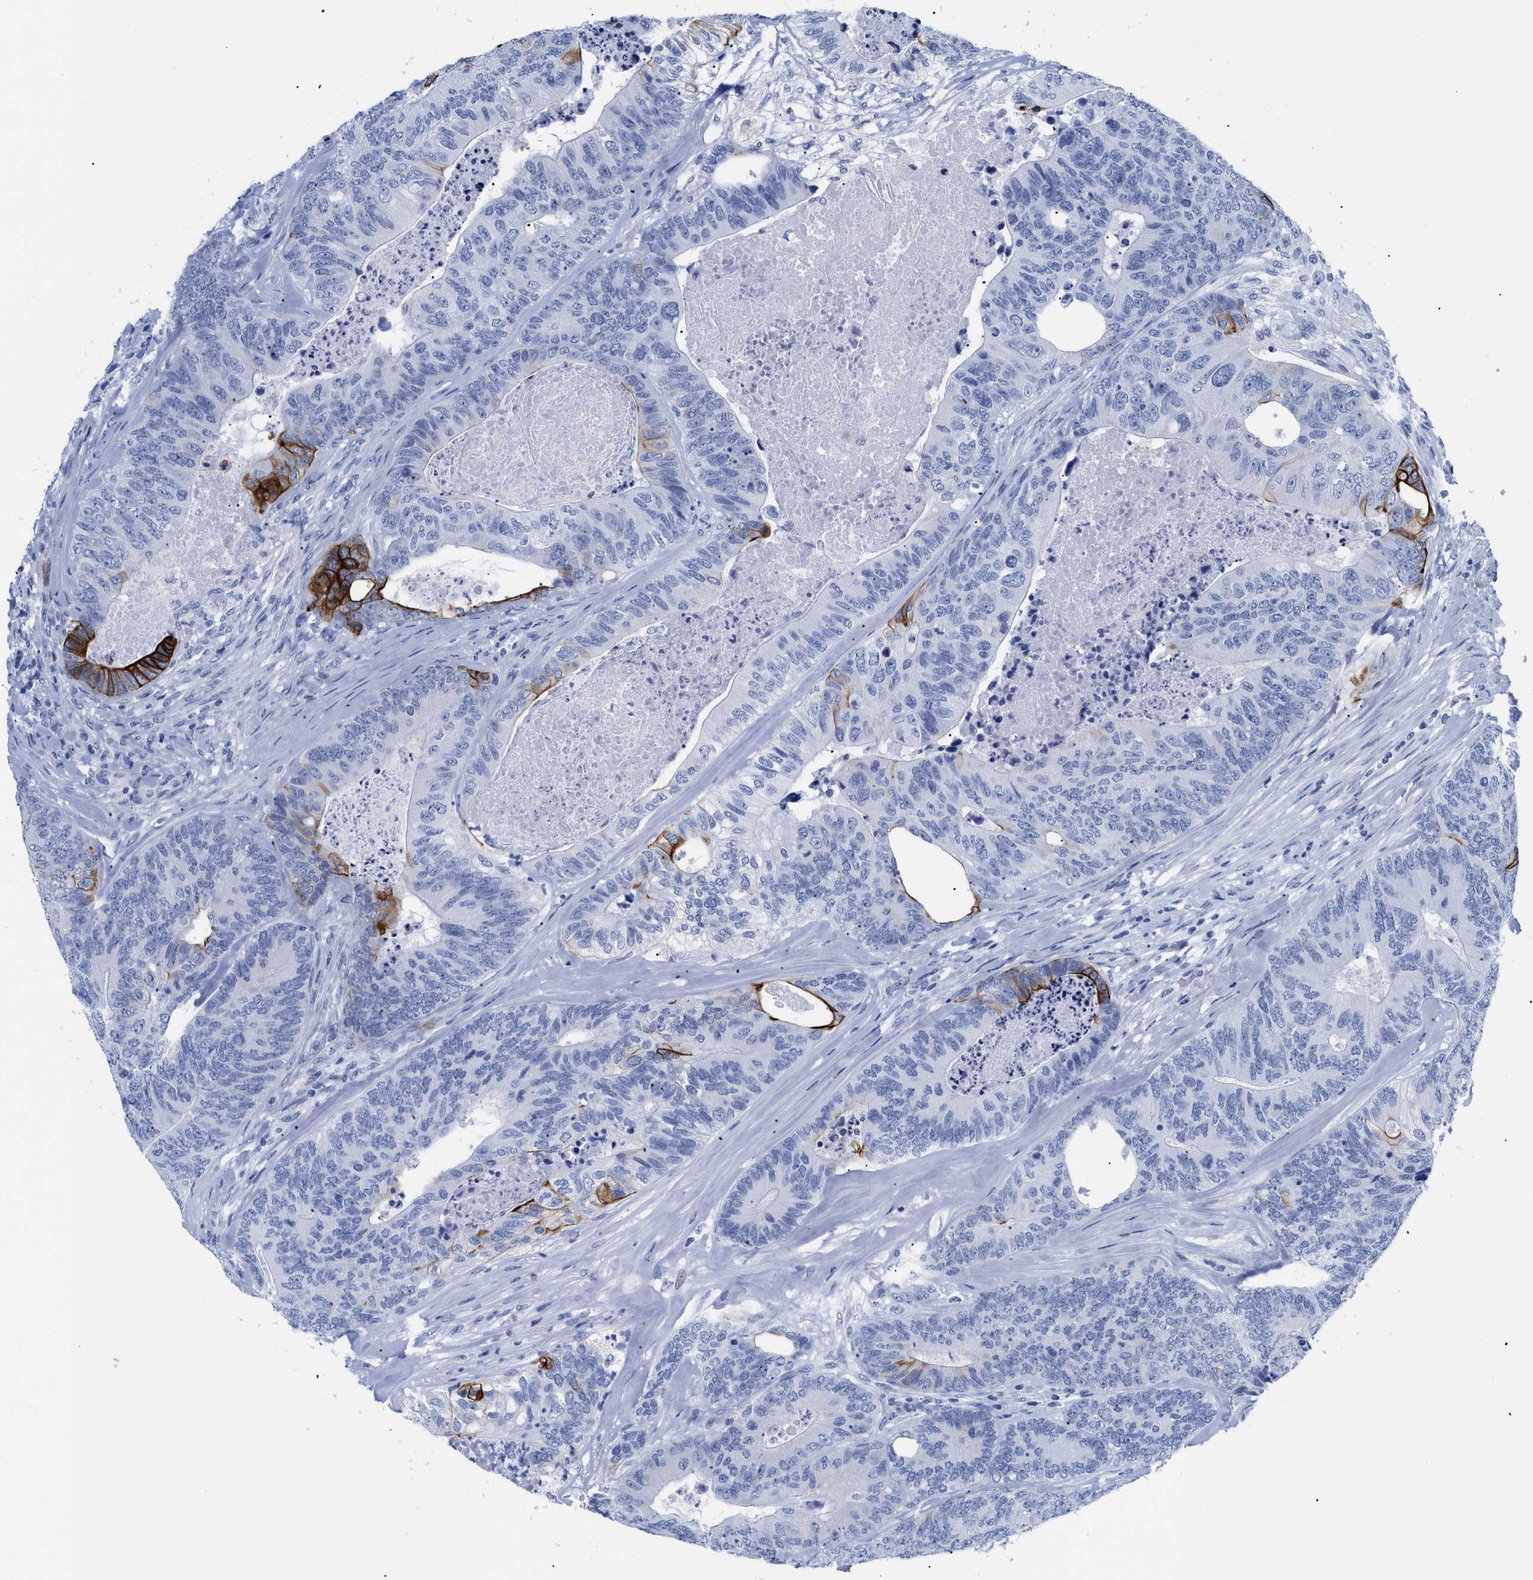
{"staining": {"intensity": "strong", "quantity": "<25%", "location": "cytoplasmic/membranous"}, "tissue": "colorectal cancer", "cell_type": "Tumor cells", "image_type": "cancer", "snomed": [{"axis": "morphology", "description": "Adenocarcinoma, NOS"}, {"axis": "topography", "description": "Colon"}], "caption": "High-power microscopy captured an immunohistochemistry micrograph of colorectal cancer, revealing strong cytoplasmic/membranous positivity in approximately <25% of tumor cells. (DAB IHC with brightfield microscopy, high magnification).", "gene": "DUSP26", "patient": {"sex": "female", "age": 67}}